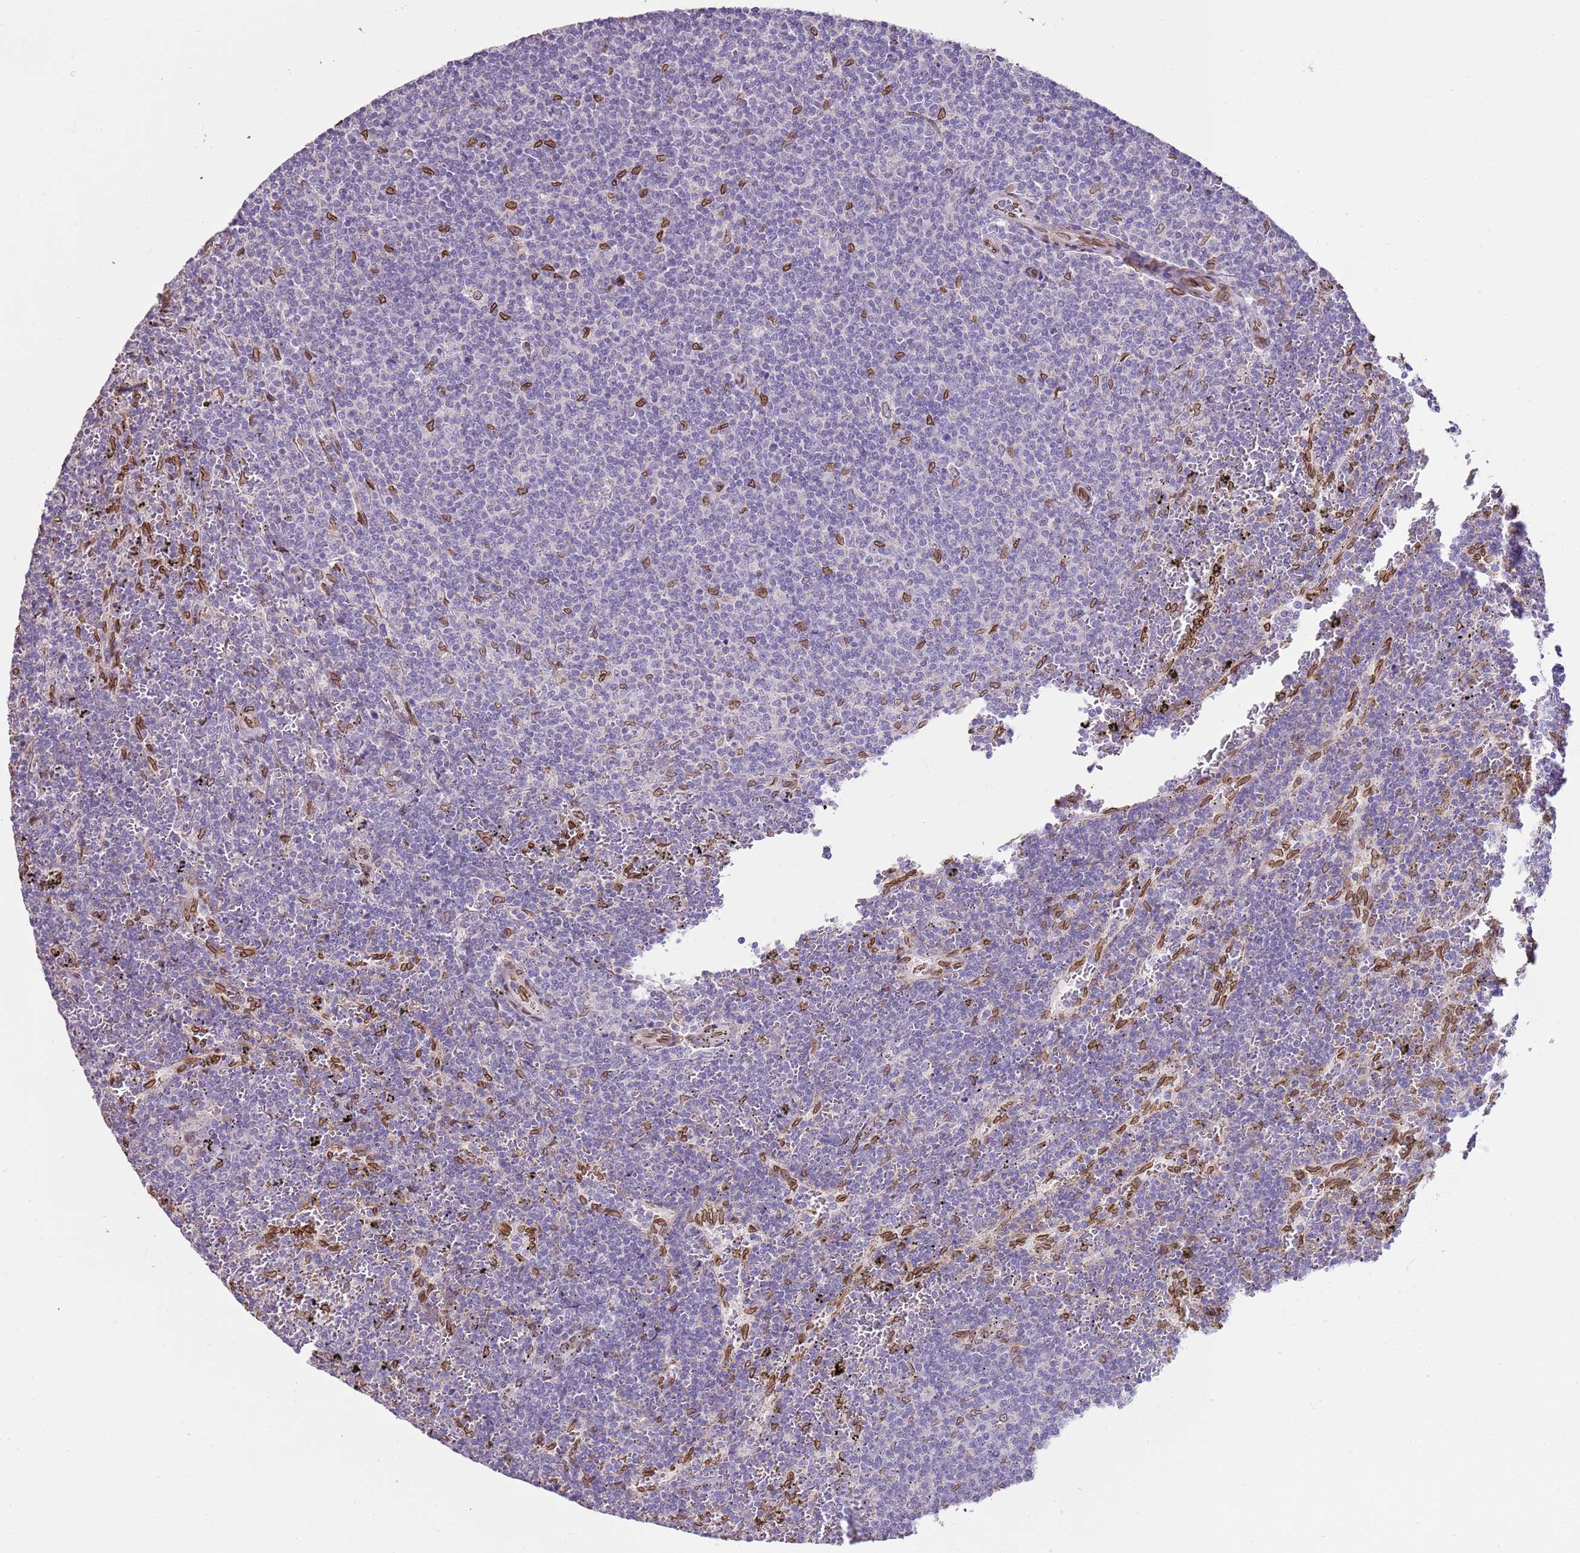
{"staining": {"intensity": "negative", "quantity": "none", "location": "none"}, "tissue": "lymphoma", "cell_type": "Tumor cells", "image_type": "cancer", "snomed": [{"axis": "morphology", "description": "Malignant lymphoma, non-Hodgkin's type, Low grade"}, {"axis": "topography", "description": "Spleen"}], "caption": "An IHC image of malignant lymphoma, non-Hodgkin's type (low-grade) is shown. There is no staining in tumor cells of malignant lymphoma, non-Hodgkin's type (low-grade).", "gene": "TMEM47", "patient": {"sex": "female", "age": 50}}